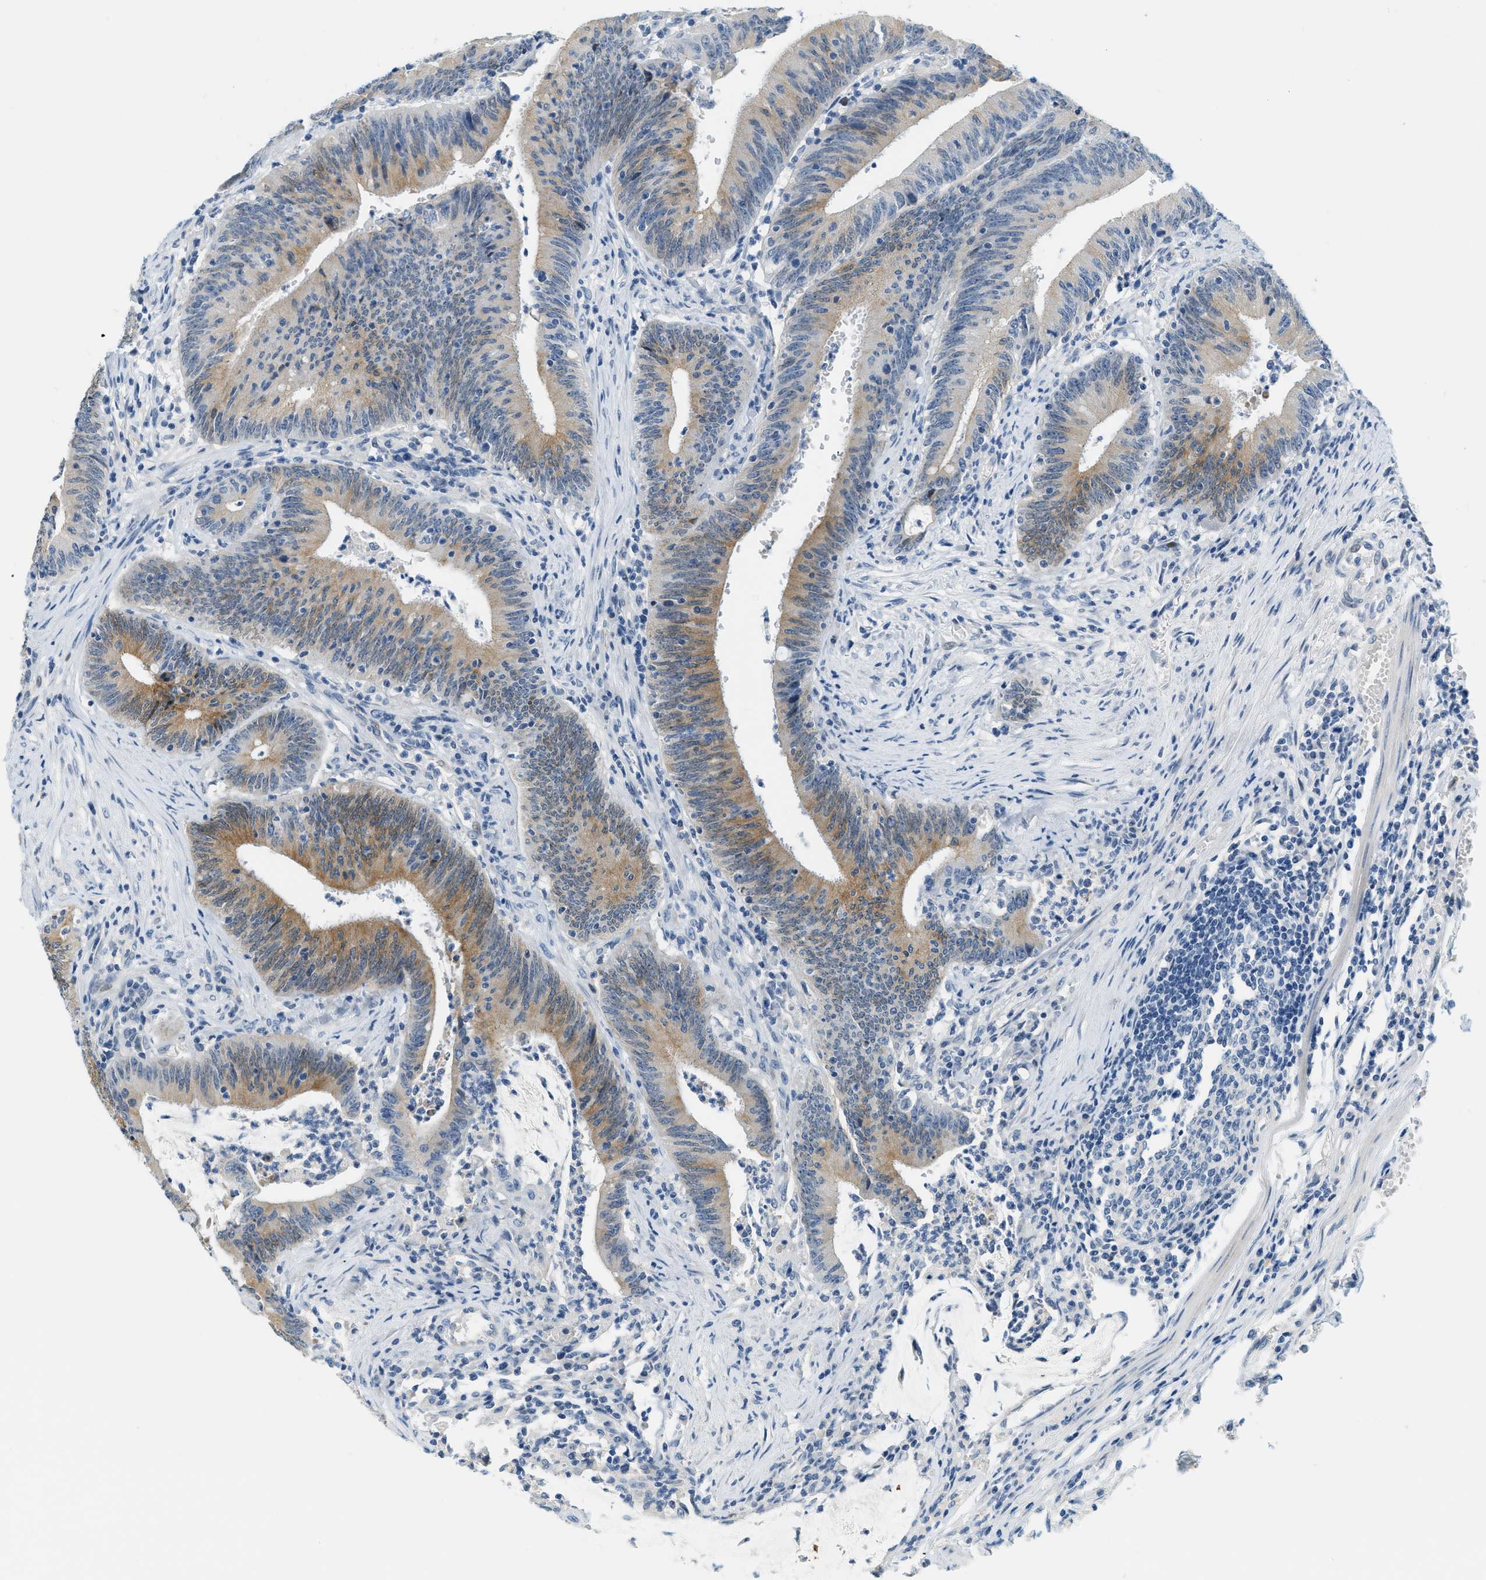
{"staining": {"intensity": "moderate", "quantity": ">75%", "location": "cytoplasmic/membranous"}, "tissue": "colorectal cancer", "cell_type": "Tumor cells", "image_type": "cancer", "snomed": [{"axis": "morphology", "description": "Normal tissue, NOS"}, {"axis": "morphology", "description": "Adenocarcinoma, NOS"}, {"axis": "topography", "description": "Rectum"}], "caption": "The histopathology image exhibits a brown stain indicating the presence of a protein in the cytoplasmic/membranous of tumor cells in colorectal adenocarcinoma.", "gene": "CYP4X1", "patient": {"sex": "female", "age": 66}}